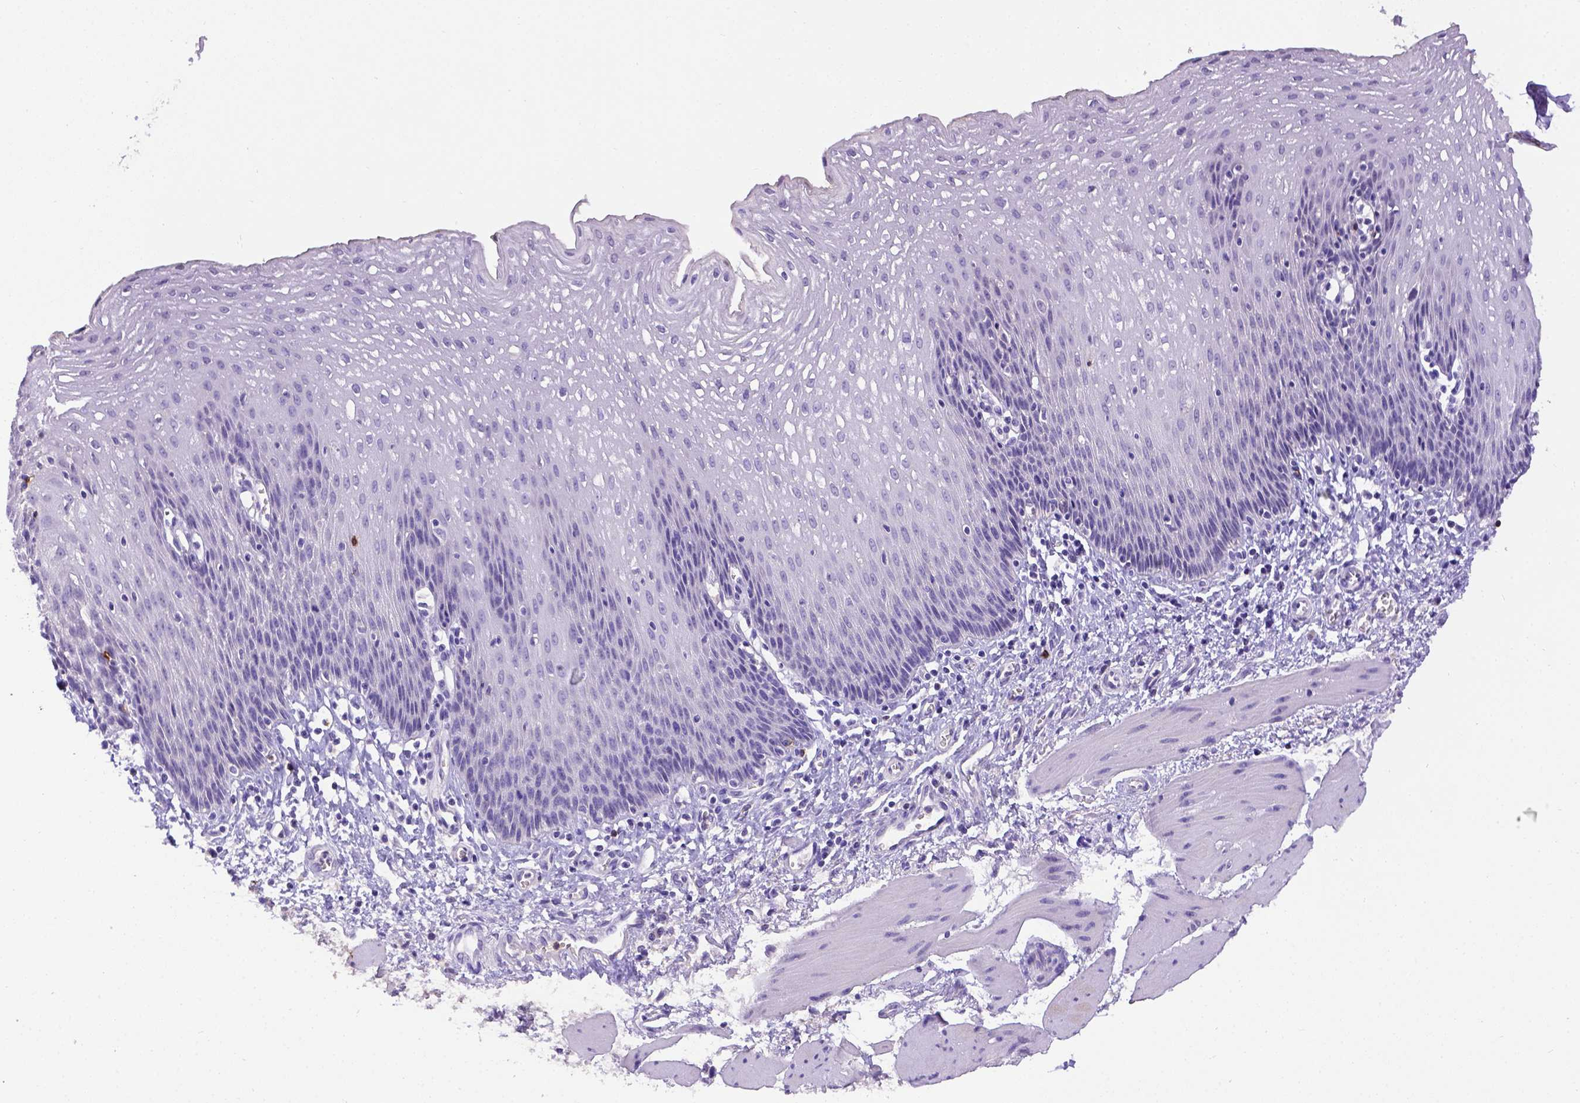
{"staining": {"intensity": "negative", "quantity": "none", "location": "none"}, "tissue": "esophagus", "cell_type": "Squamous epithelial cells", "image_type": "normal", "snomed": [{"axis": "morphology", "description": "Normal tissue, NOS"}, {"axis": "topography", "description": "Esophagus"}], "caption": "Protein analysis of normal esophagus reveals no significant staining in squamous epithelial cells.", "gene": "B3GAT1", "patient": {"sex": "female", "age": 64}}